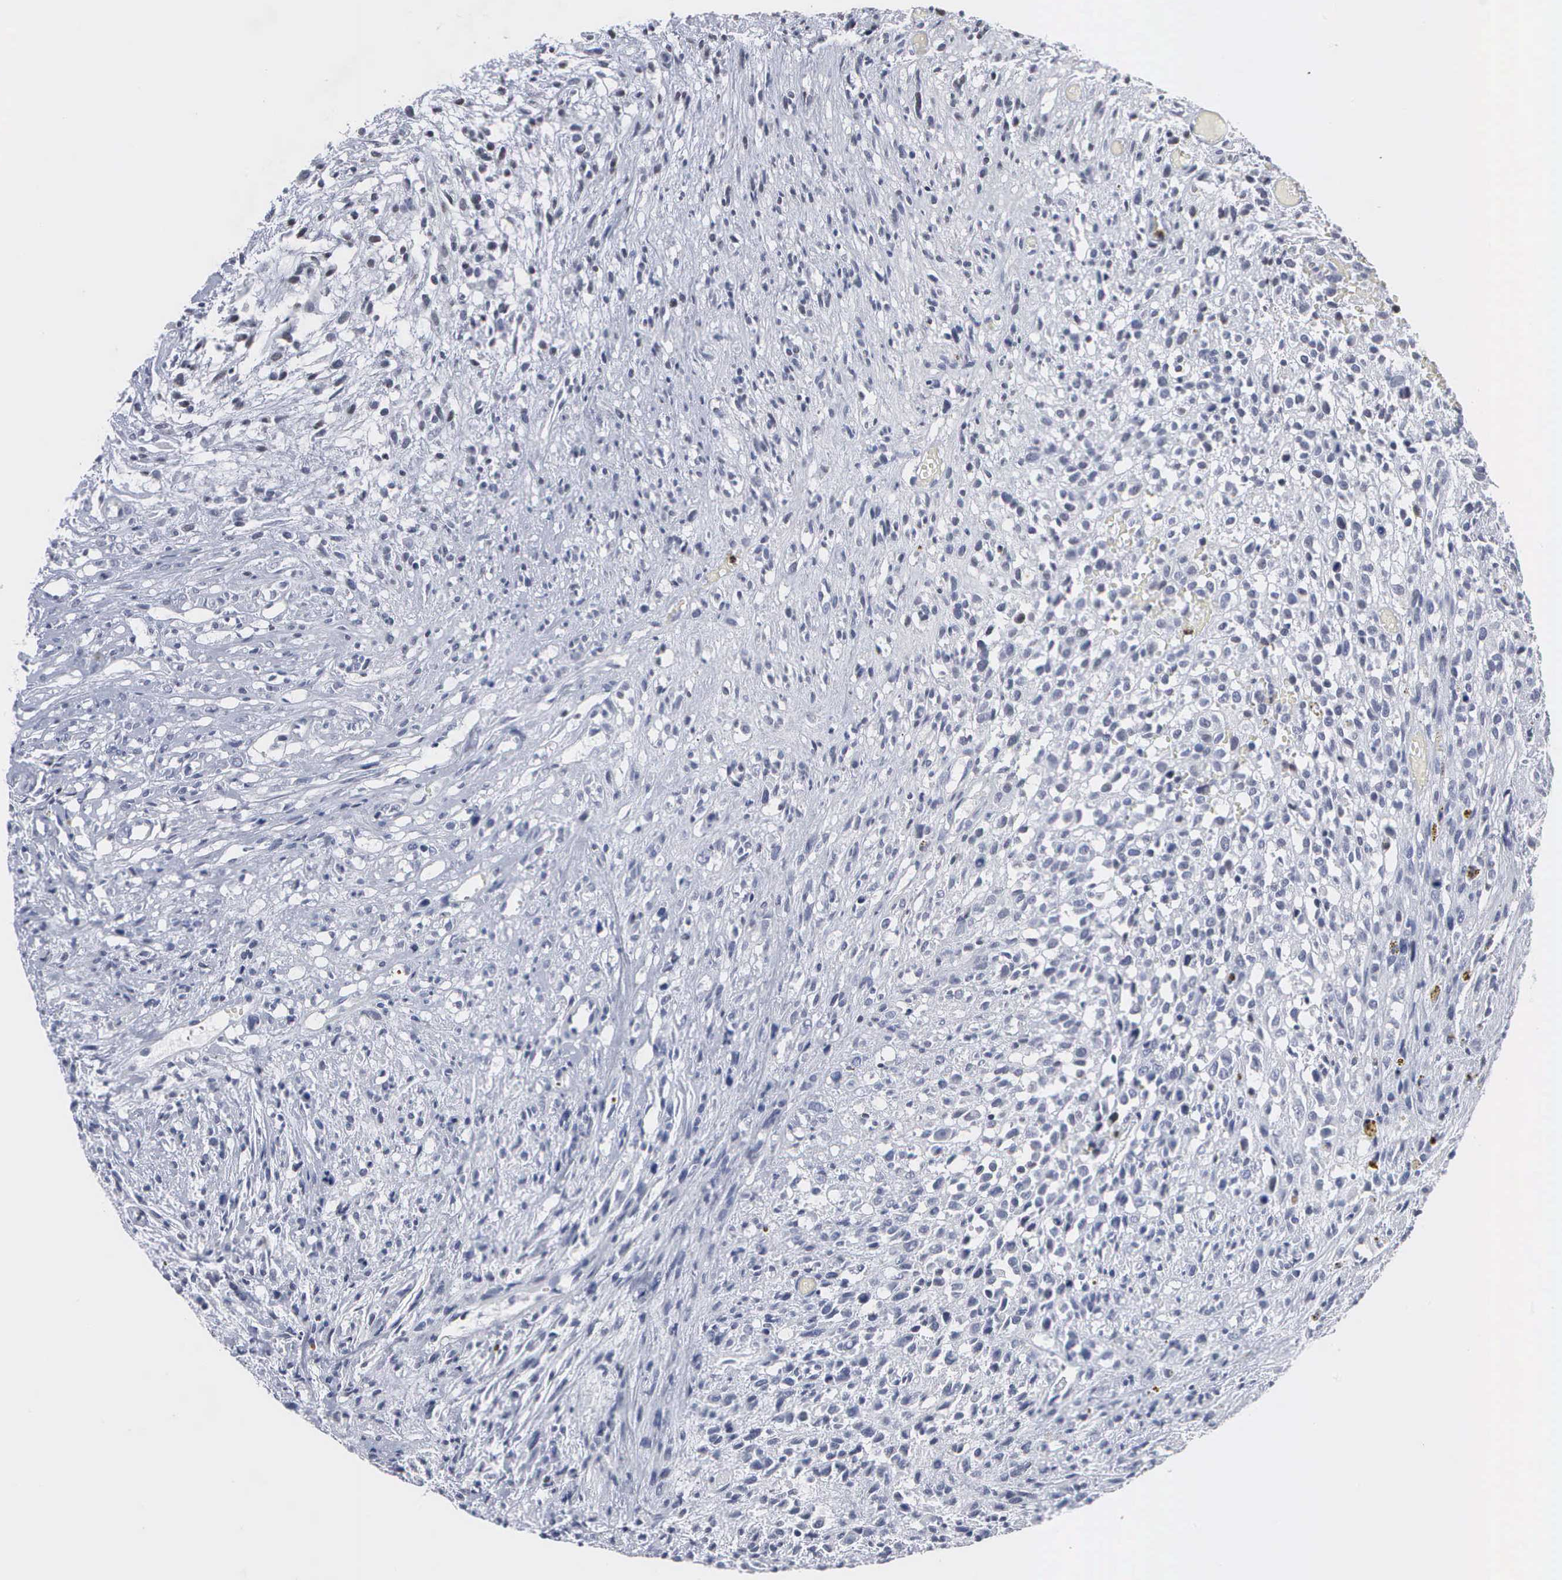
{"staining": {"intensity": "negative", "quantity": "none", "location": "none"}, "tissue": "glioma", "cell_type": "Tumor cells", "image_type": "cancer", "snomed": [{"axis": "morphology", "description": "Glioma, malignant, High grade"}, {"axis": "topography", "description": "Brain"}], "caption": "IHC image of neoplastic tissue: human high-grade glioma (malignant) stained with DAB (3,3'-diaminobenzidine) shows no significant protein expression in tumor cells.", "gene": "SPIN3", "patient": {"sex": "male", "age": 66}}